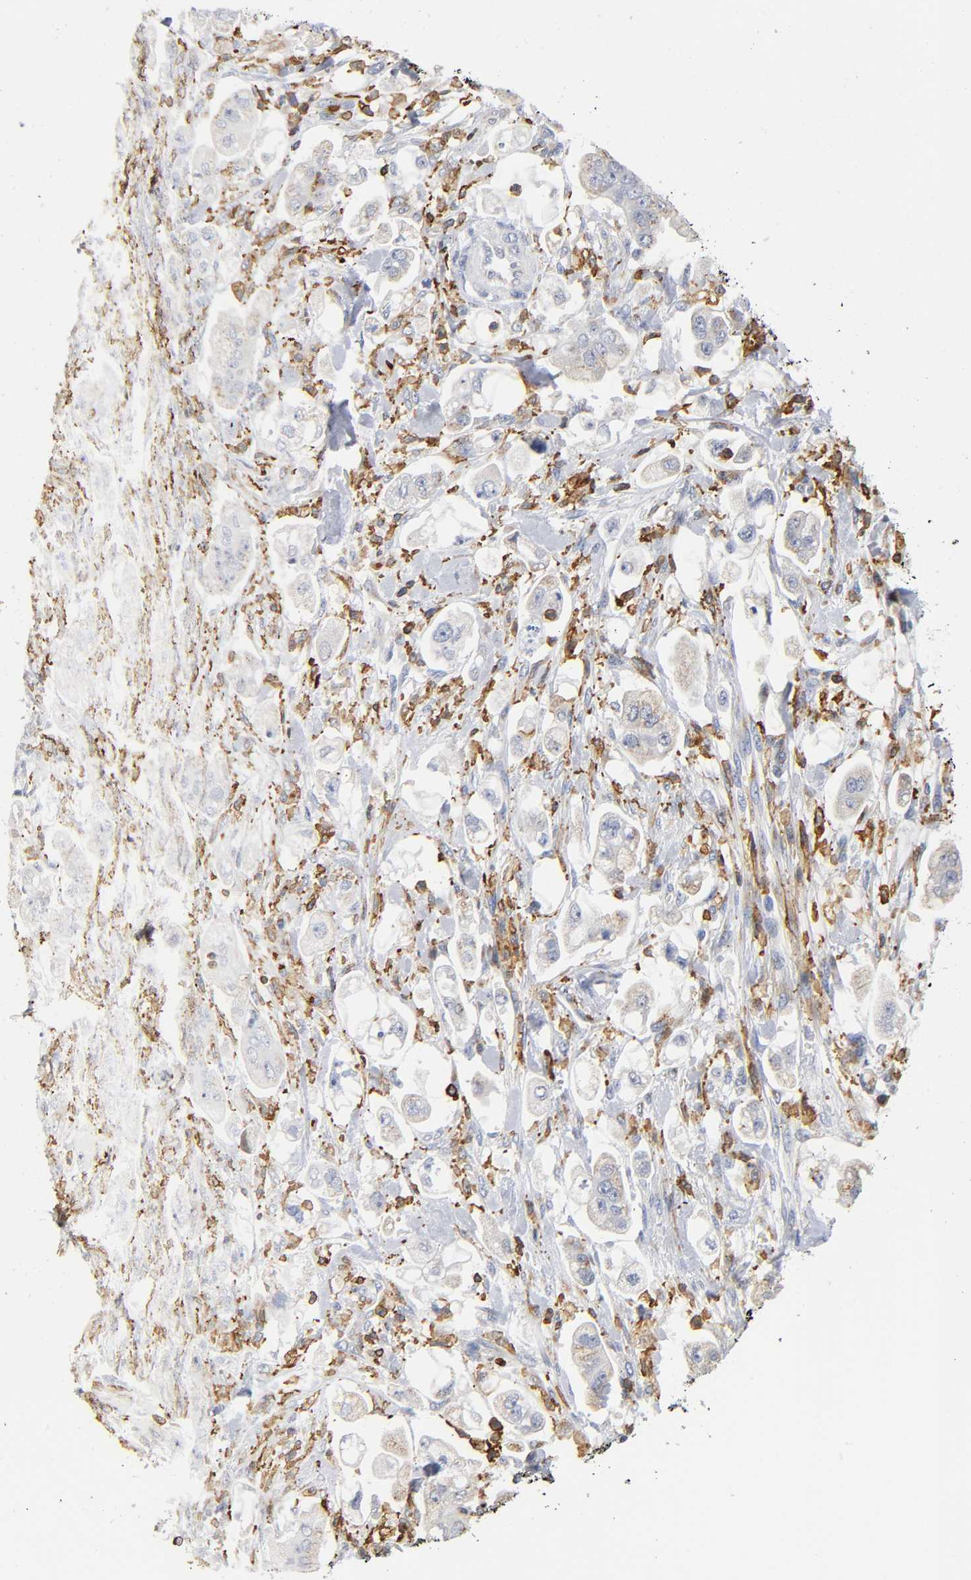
{"staining": {"intensity": "moderate", "quantity": "25%-75%", "location": "cytoplasmic/membranous"}, "tissue": "stomach cancer", "cell_type": "Tumor cells", "image_type": "cancer", "snomed": [{"axis": "morphology", "description": "Adenocarcinoma, NOS"}, {"axis": "topography", "description": "Stomach"}], "caption": "High-magnification brightfield microscopy of stomach adenocarcinoma stained with DAB (brown) and counterstained with hematoxylin (blue). tumor cells exhibit moderate cytoplasmic/membranous positivity is appreciated in about25%-75% of cells.", "gene": "CAPN10", "patient": {"sex": "male", "age": 62}}